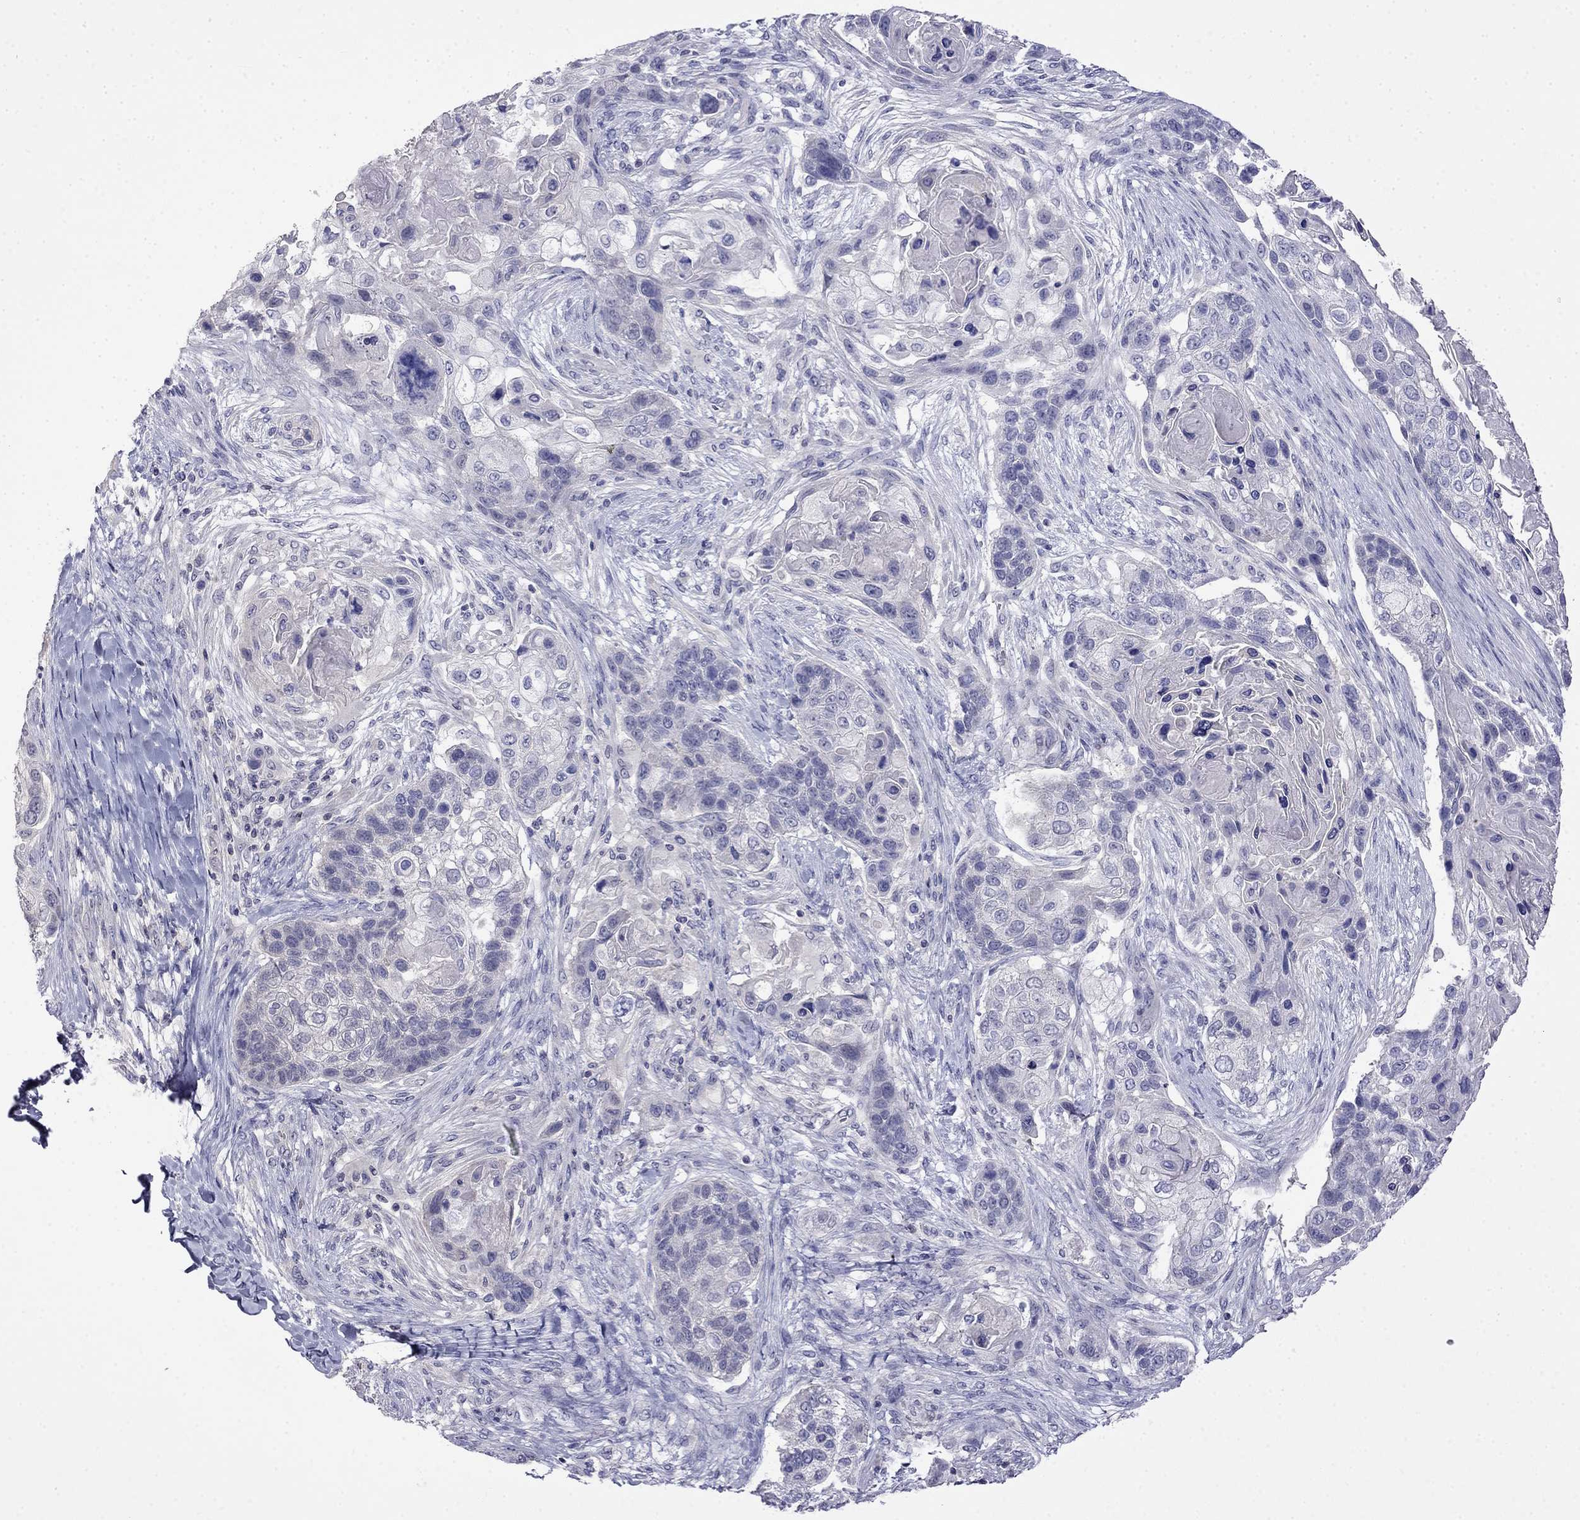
{"staining": {"intensity": "negative", "quantity": "none", "location": "none"}, "tissue": "lung cancer", "cell_type": "Tumor cells", "image_type": "cancer", "snomed": [{"axis": "morphology", "description": "Squamous cell carcinoma, NOS"}, {"axis": "topography", "description": "Lung"}], "caption": "Histopathology image shows no significant protein positivity in tumor cells of squamous cell carcinoma (lung).", "gene": "GUCA1B", "patient": {"sex": "male", "age": 69}}